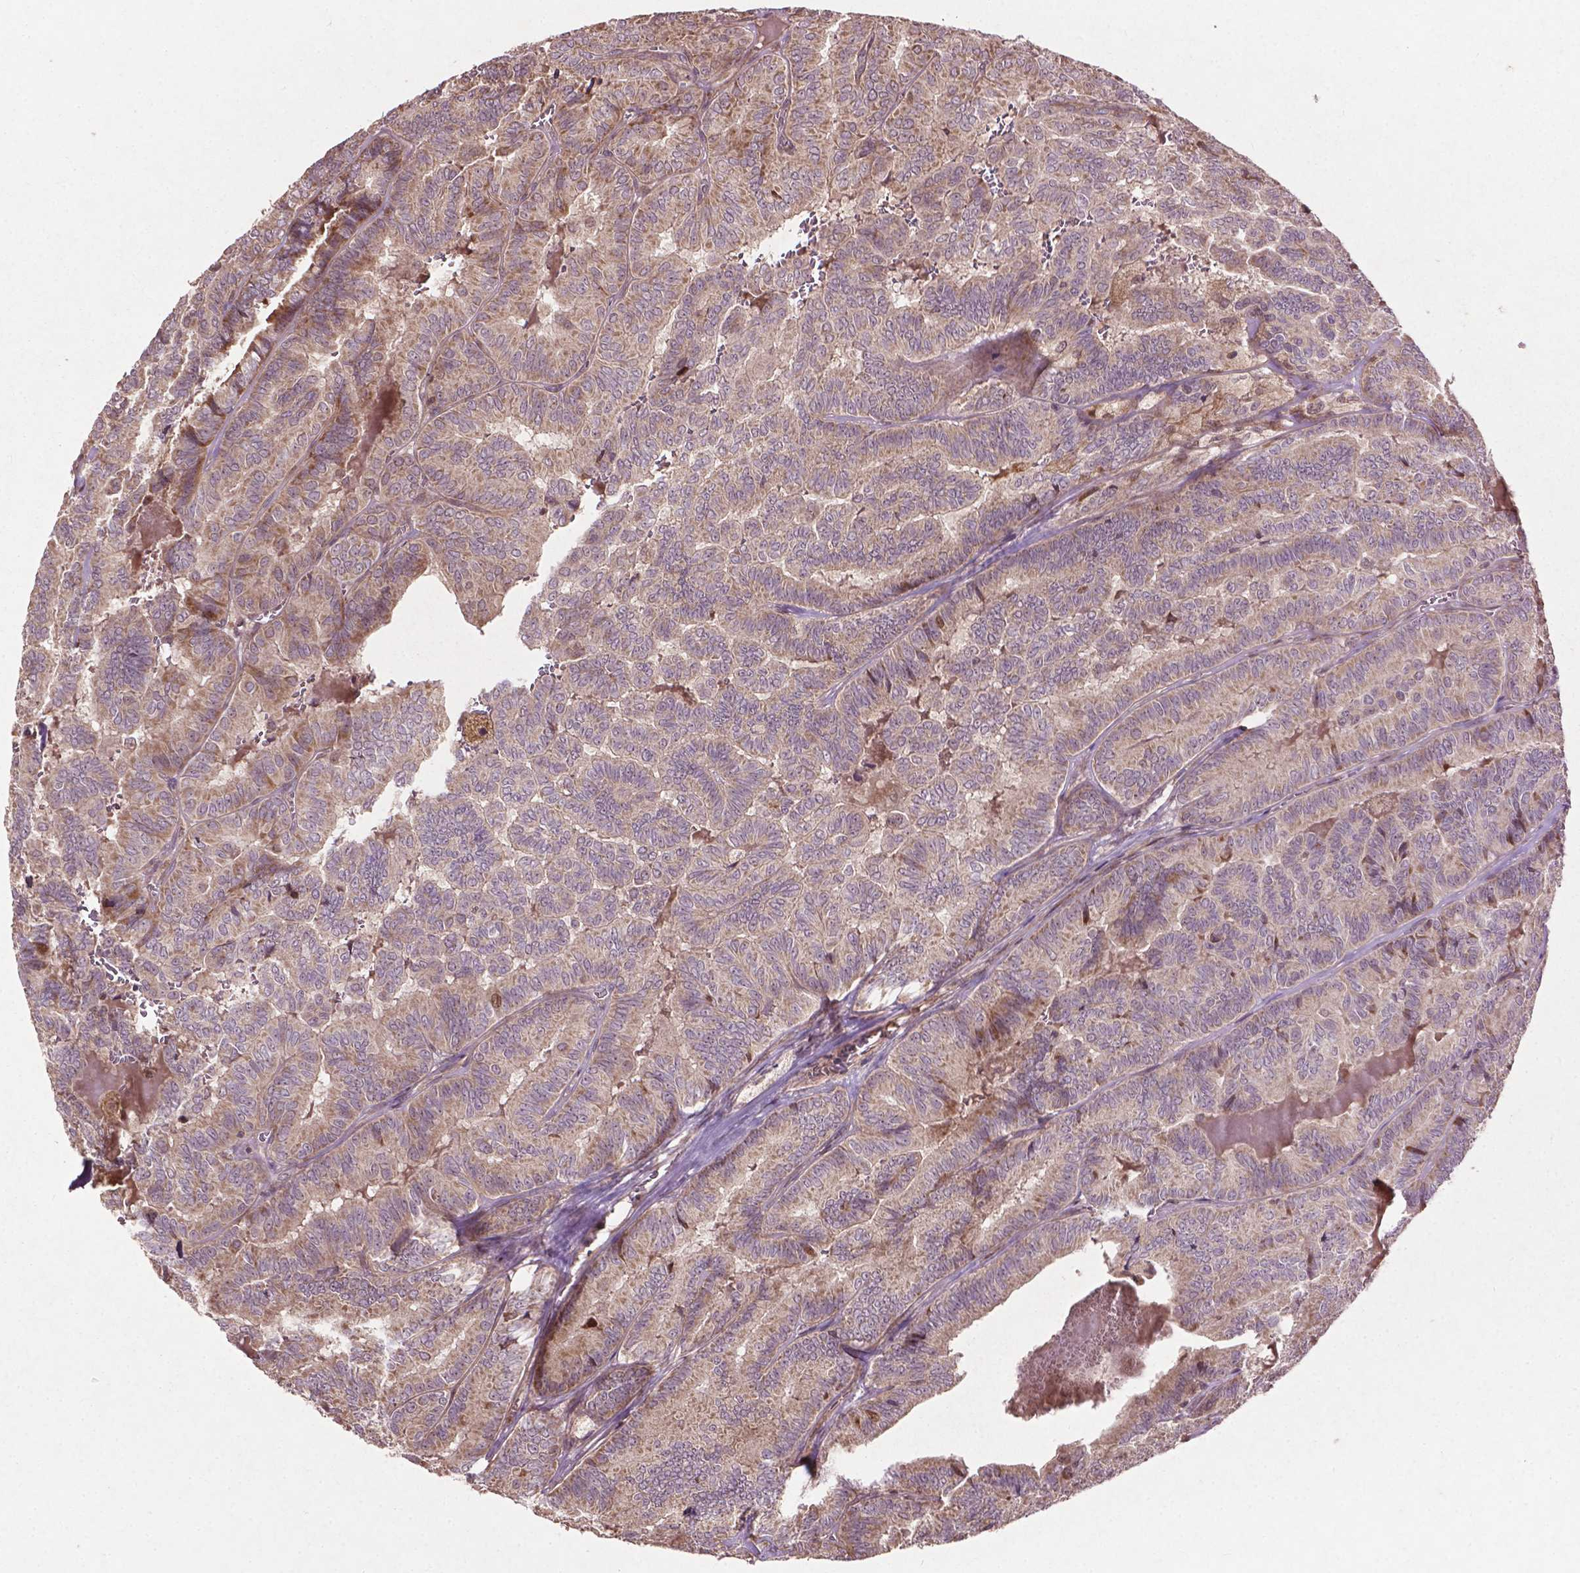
{"staining": {"intensity": "moderate", "quantity": "25%-75%", "location": "cytoplasmic/membranous"}, "tissue": "thyroid cancer", "cell_type": "Tumor cells", "image_type": "cancer", "snomed": [{"axis": "morphology", "description": "Papillary adenocarcinoma, NOS"}, {"axis": "topography", "description": "Thyroid gland"}], "caption": "An immunohistochemistry (IHC) photomicrograph of tumor tissue is shown. Protein staining in brown highlights moderate cytoplasmic/membranous positivity in thyroid cancer within tumor cells. (Stains: DAB (3,3'-diaminobenzidine) in brown, nuclei in blue, Microscopy: brightfield microscopy at high magnification).", "gene": "B3GALNT2", "patient": {"sex": "female", "age": 75}}